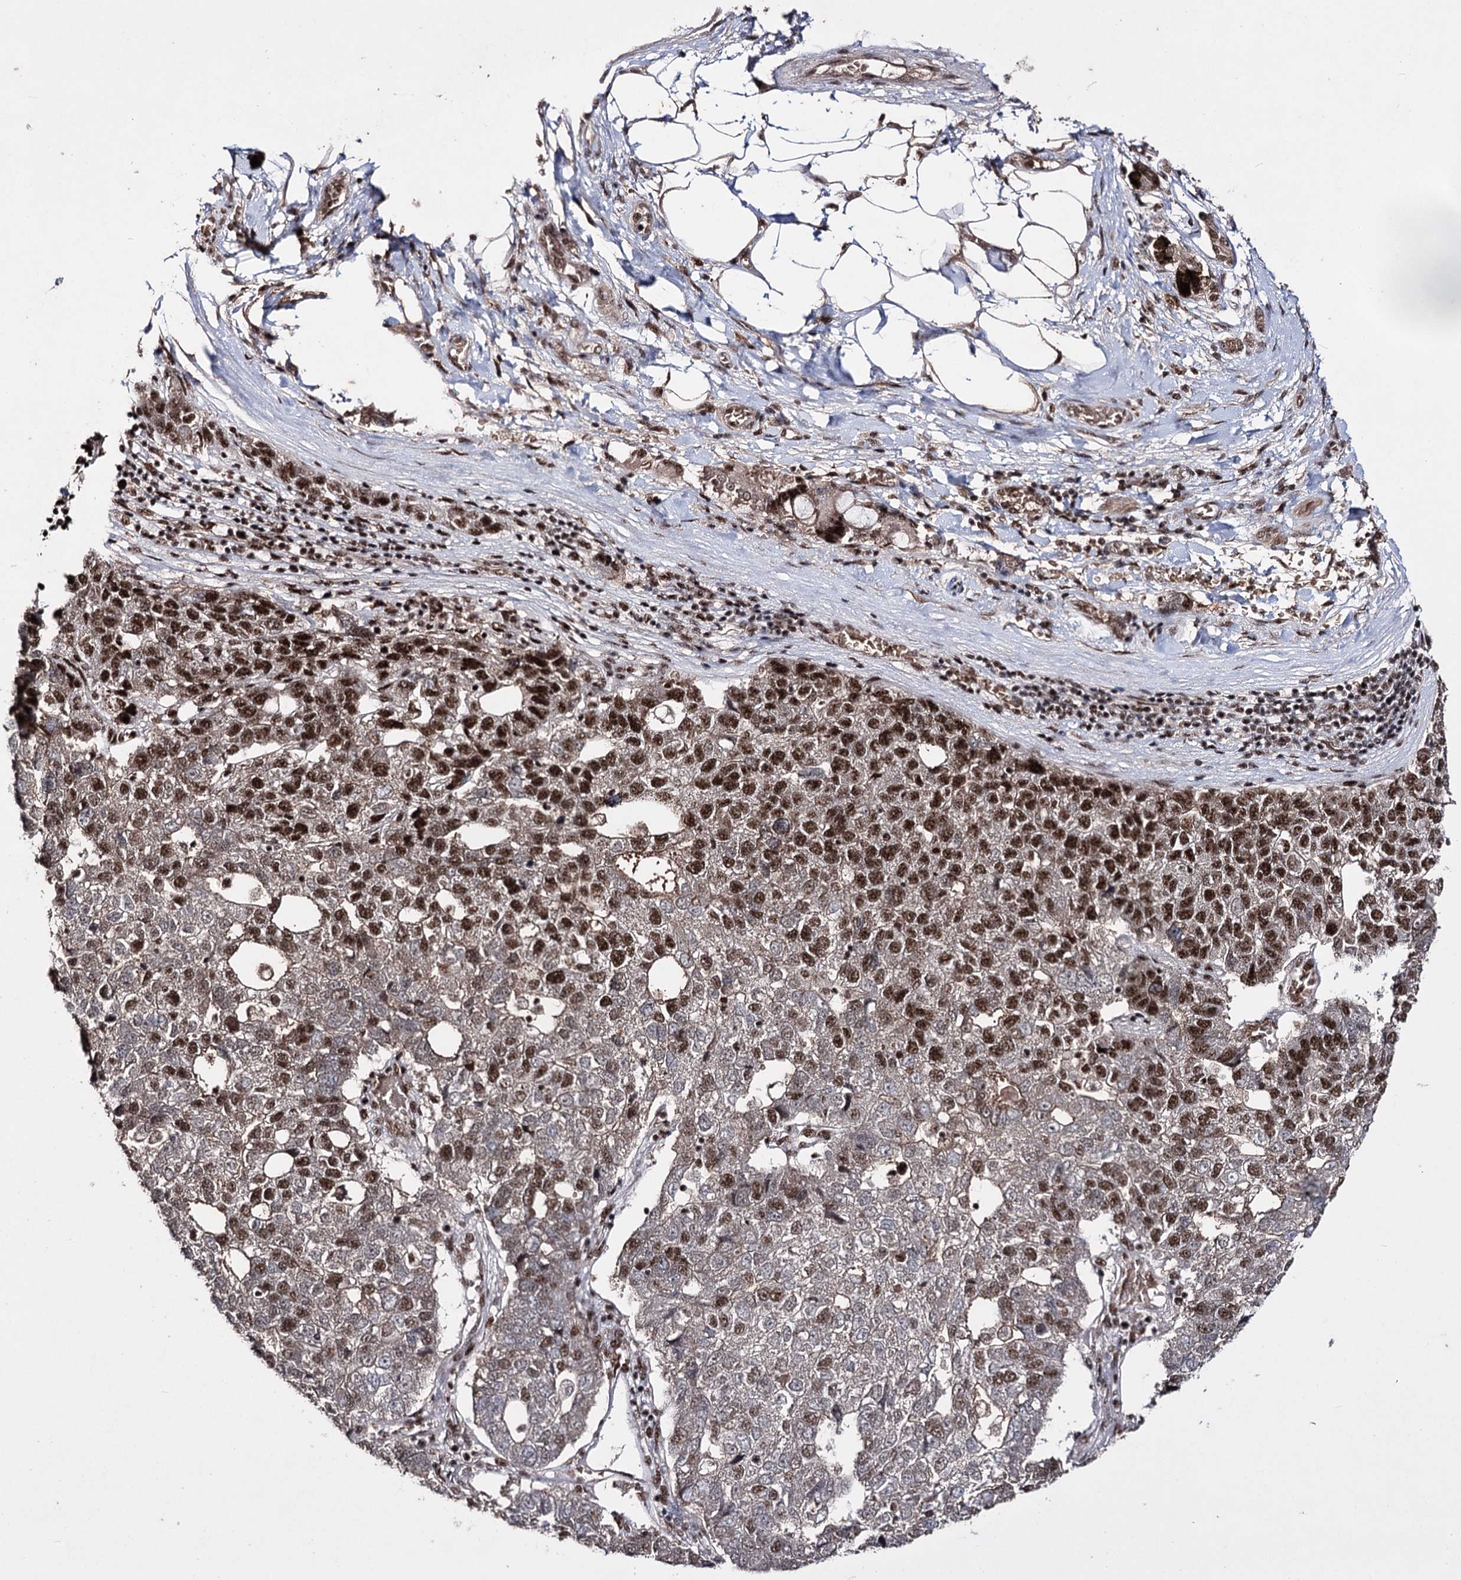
{"staining": {"intensity": "strong", "quantity": "25%-75%", "location": "nuclear"}, "tissue": "pancreatic cancer", "cell_type": "Tumor cells", "image_type": "cancer", "snomed": [{"axis": "morphology", "description": "Adenocarcinoma, NOS"}, {"axis": "topography", "description": "Pancreas"}], "caption": "Brown immunohistochemical staining in human pancreatic adenocarcinoma shows strong nuclear expression in approximately 25%-75% of tumor cells. Using DAB (3,3'-diaminobenzidine) (brown) and hematoxylin (blue) stains, captured at high magnification using brightfield microscopy.", "gene": "PRPF40A", "patient": {"sex": "female", "age": 61}}